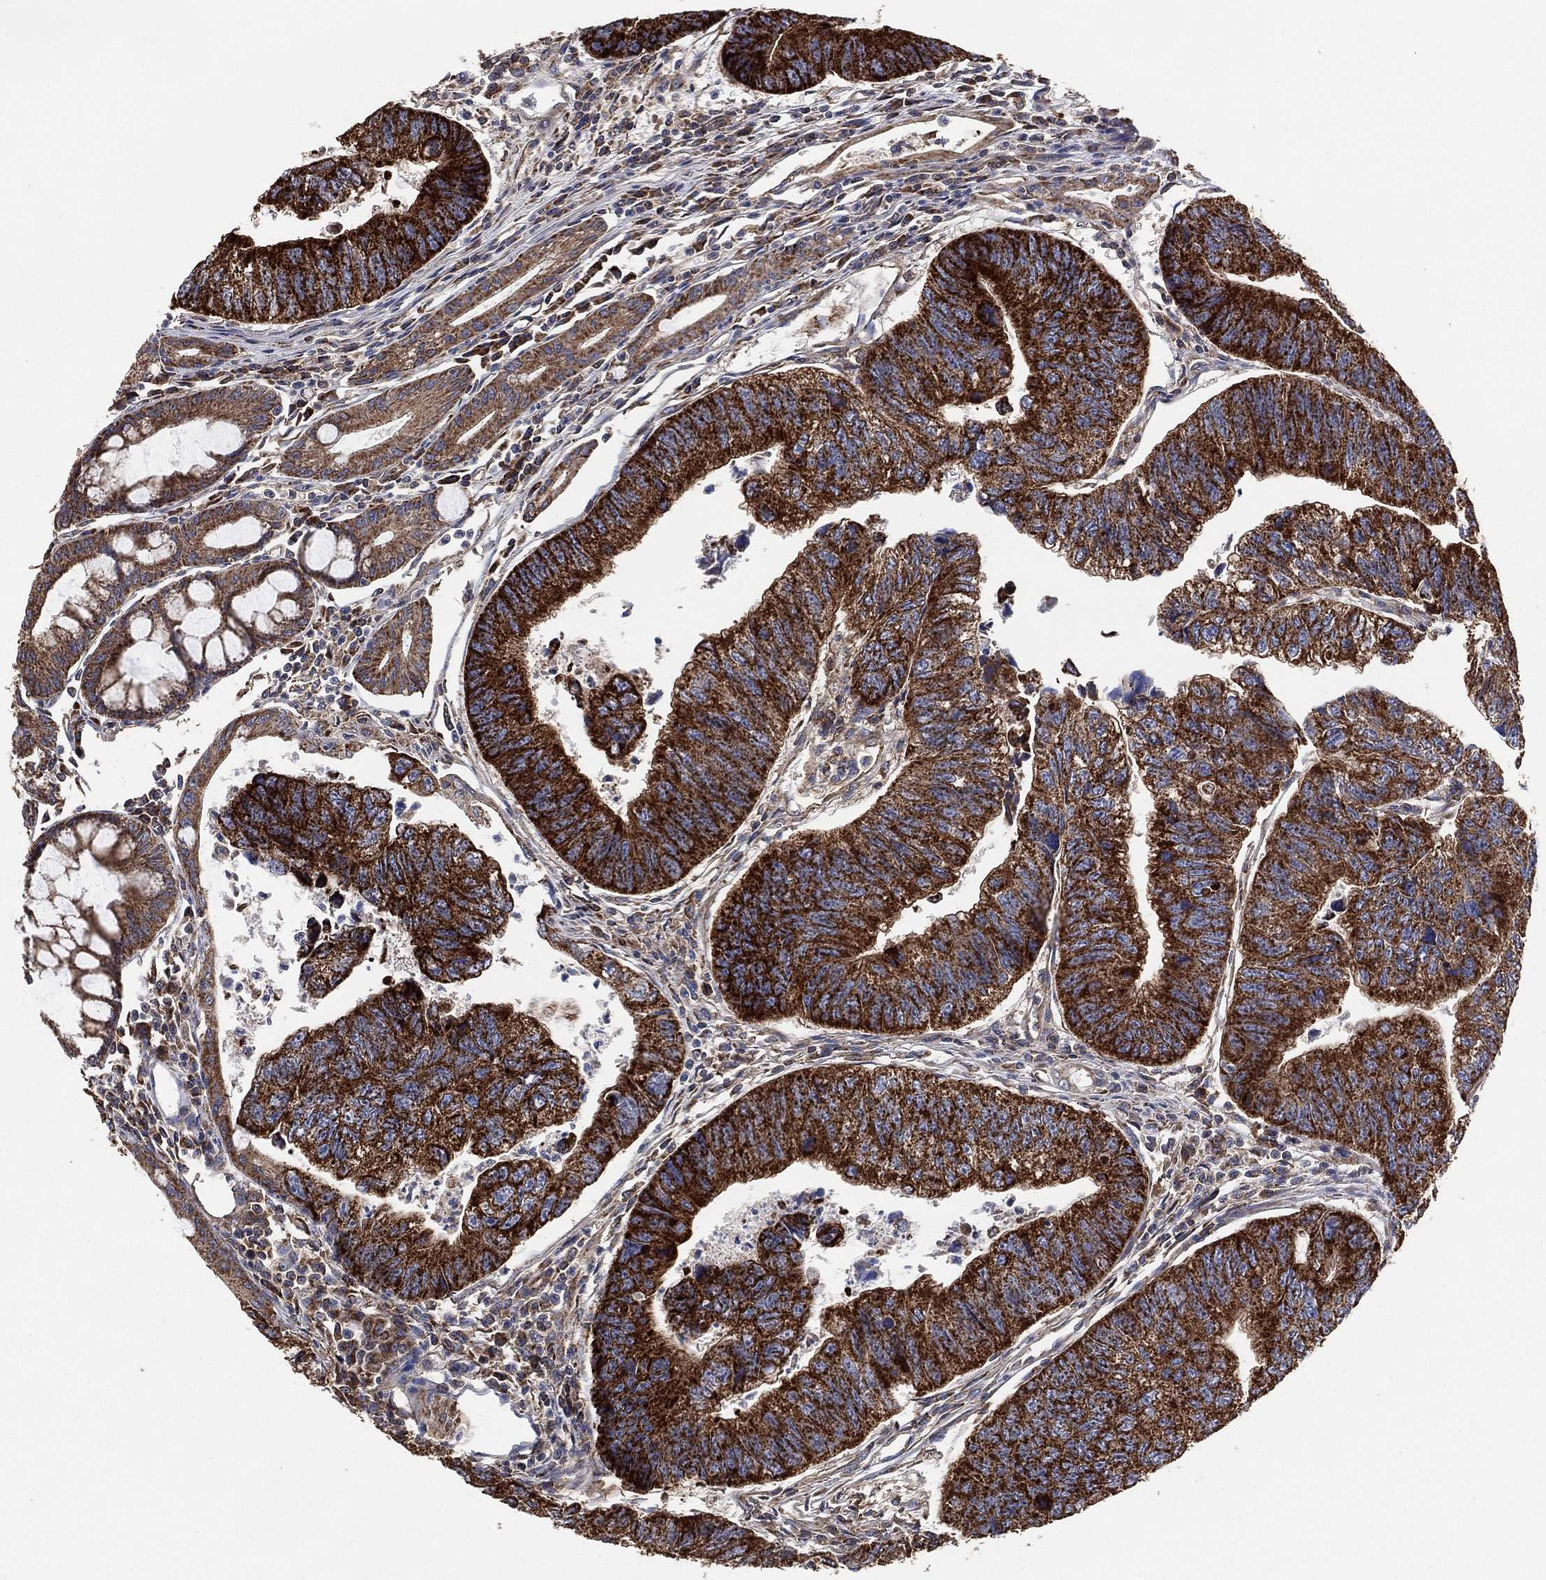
{"staining": {"intensity": "strong", "quantity": "25%-75%", "location": "cytoplasmic/membranous"}, "tissue": "colorectal cancer", "cell_type": "Tumor cells", "image_type": "cancer", "snomed": [{"axis": "morphology", "description": "Adenocarcinoma, NOS"}, {"axis": "topography", "description": "Colon"}], "caption": "DAB (3,3'-diaminobenzidine) immunohistochemical staining of colorectal cancer (adenocarcinoma) reveals strong cytoplasmic/membranous protein positivity in approximately 25%-75% of tumor cells.", "gene": "LIMD1", "patient": {"sex": "female", "age": 65}}